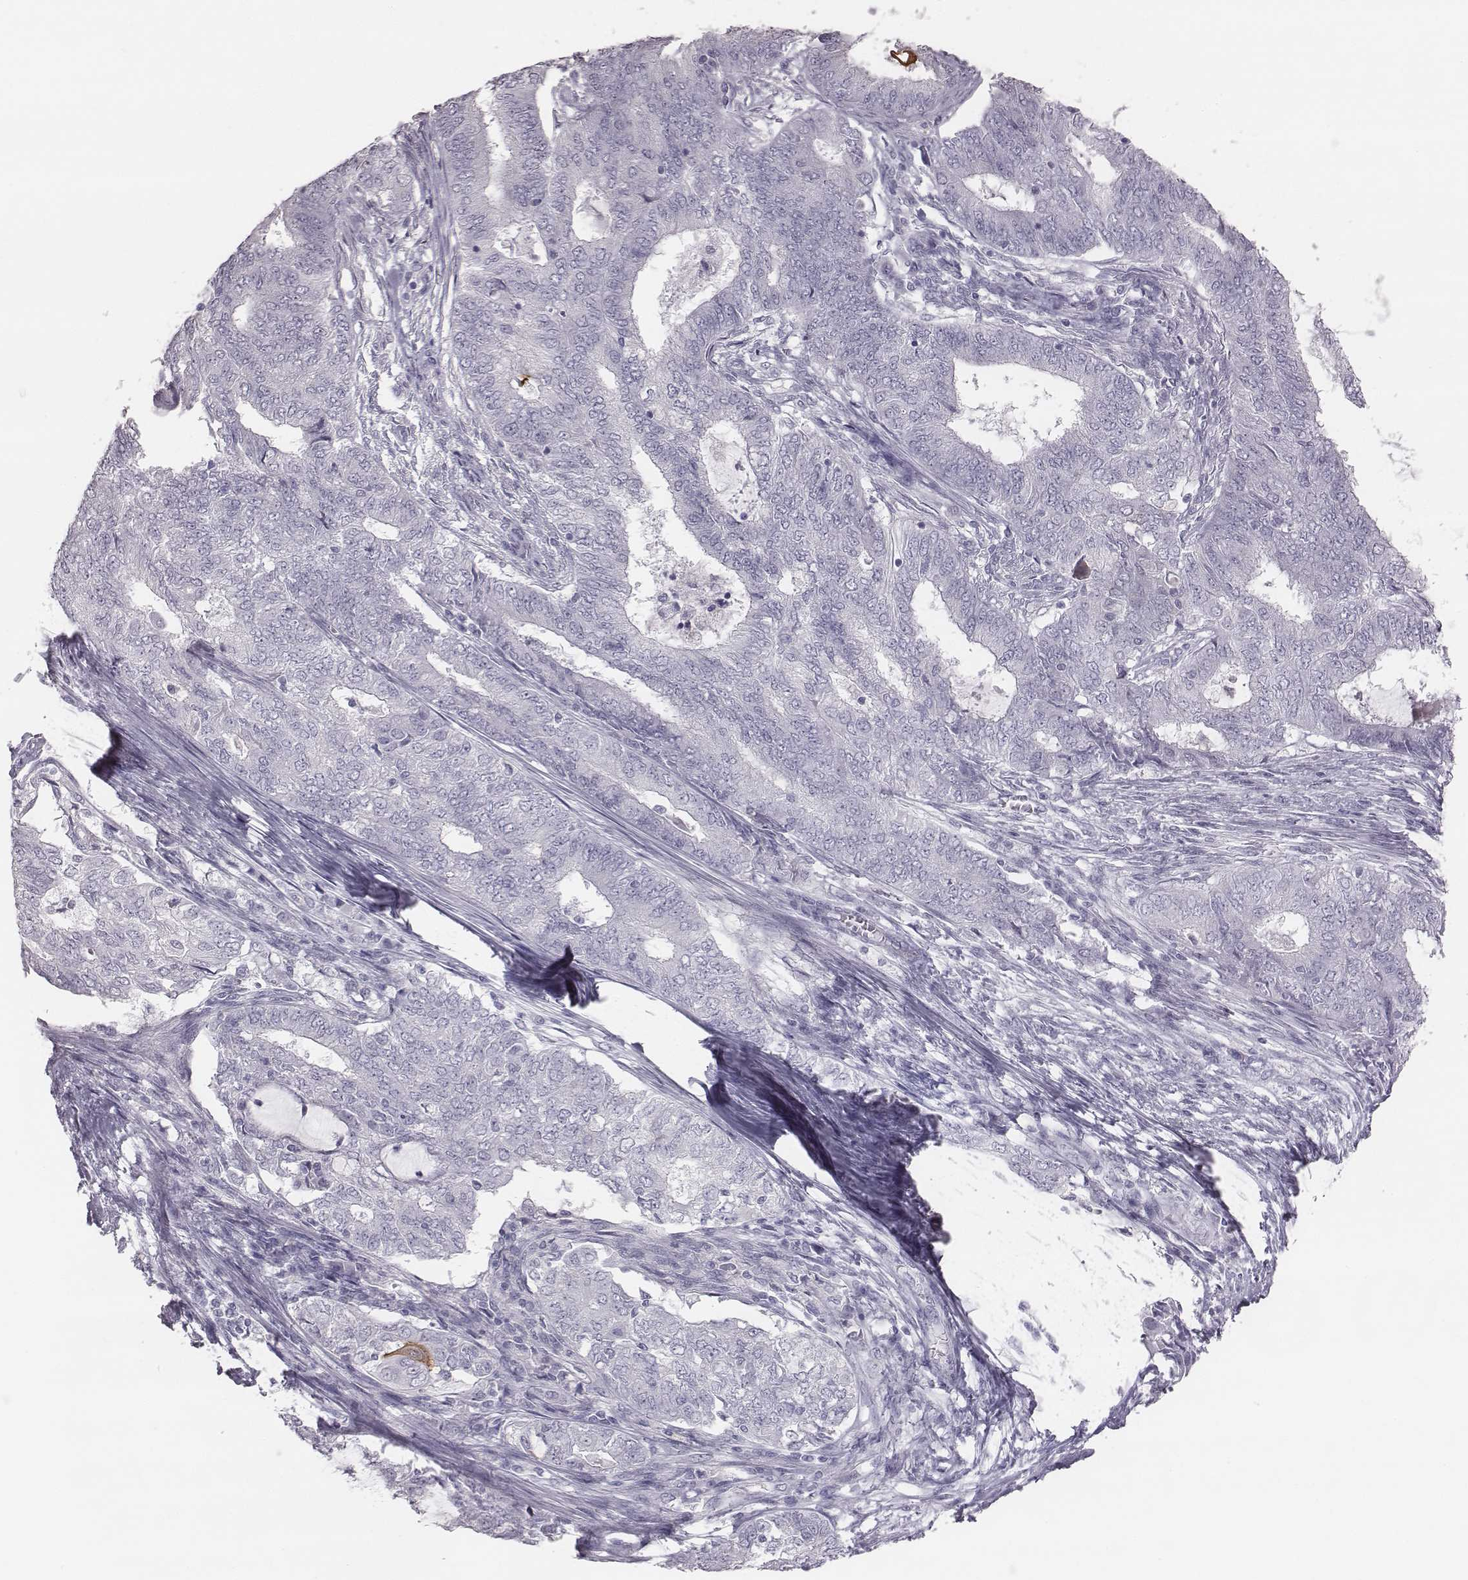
{"staining": {"intensity": "negative", "quantity": "none", "location": "none"}, "tissue": "endometrial cancer", "cell_type": "Tumor cells", "image_type": "cancer", "snomed": [{"axis": "morphology", "description": "Adenocarcinoma, NOS"}, {"axis": "topography", "description": "Endometrium"}], "caption": "High magnification brightfield microscopy of endometrial cancer (adenocarcinoma) stained with DAB (brown) and counterstained with hematoxylin (blue): tumor cells show no significant expression. Nuclei are stained in blue.", "gene": "C6orf58", "patient": {"sex": "female", "age": 62}}